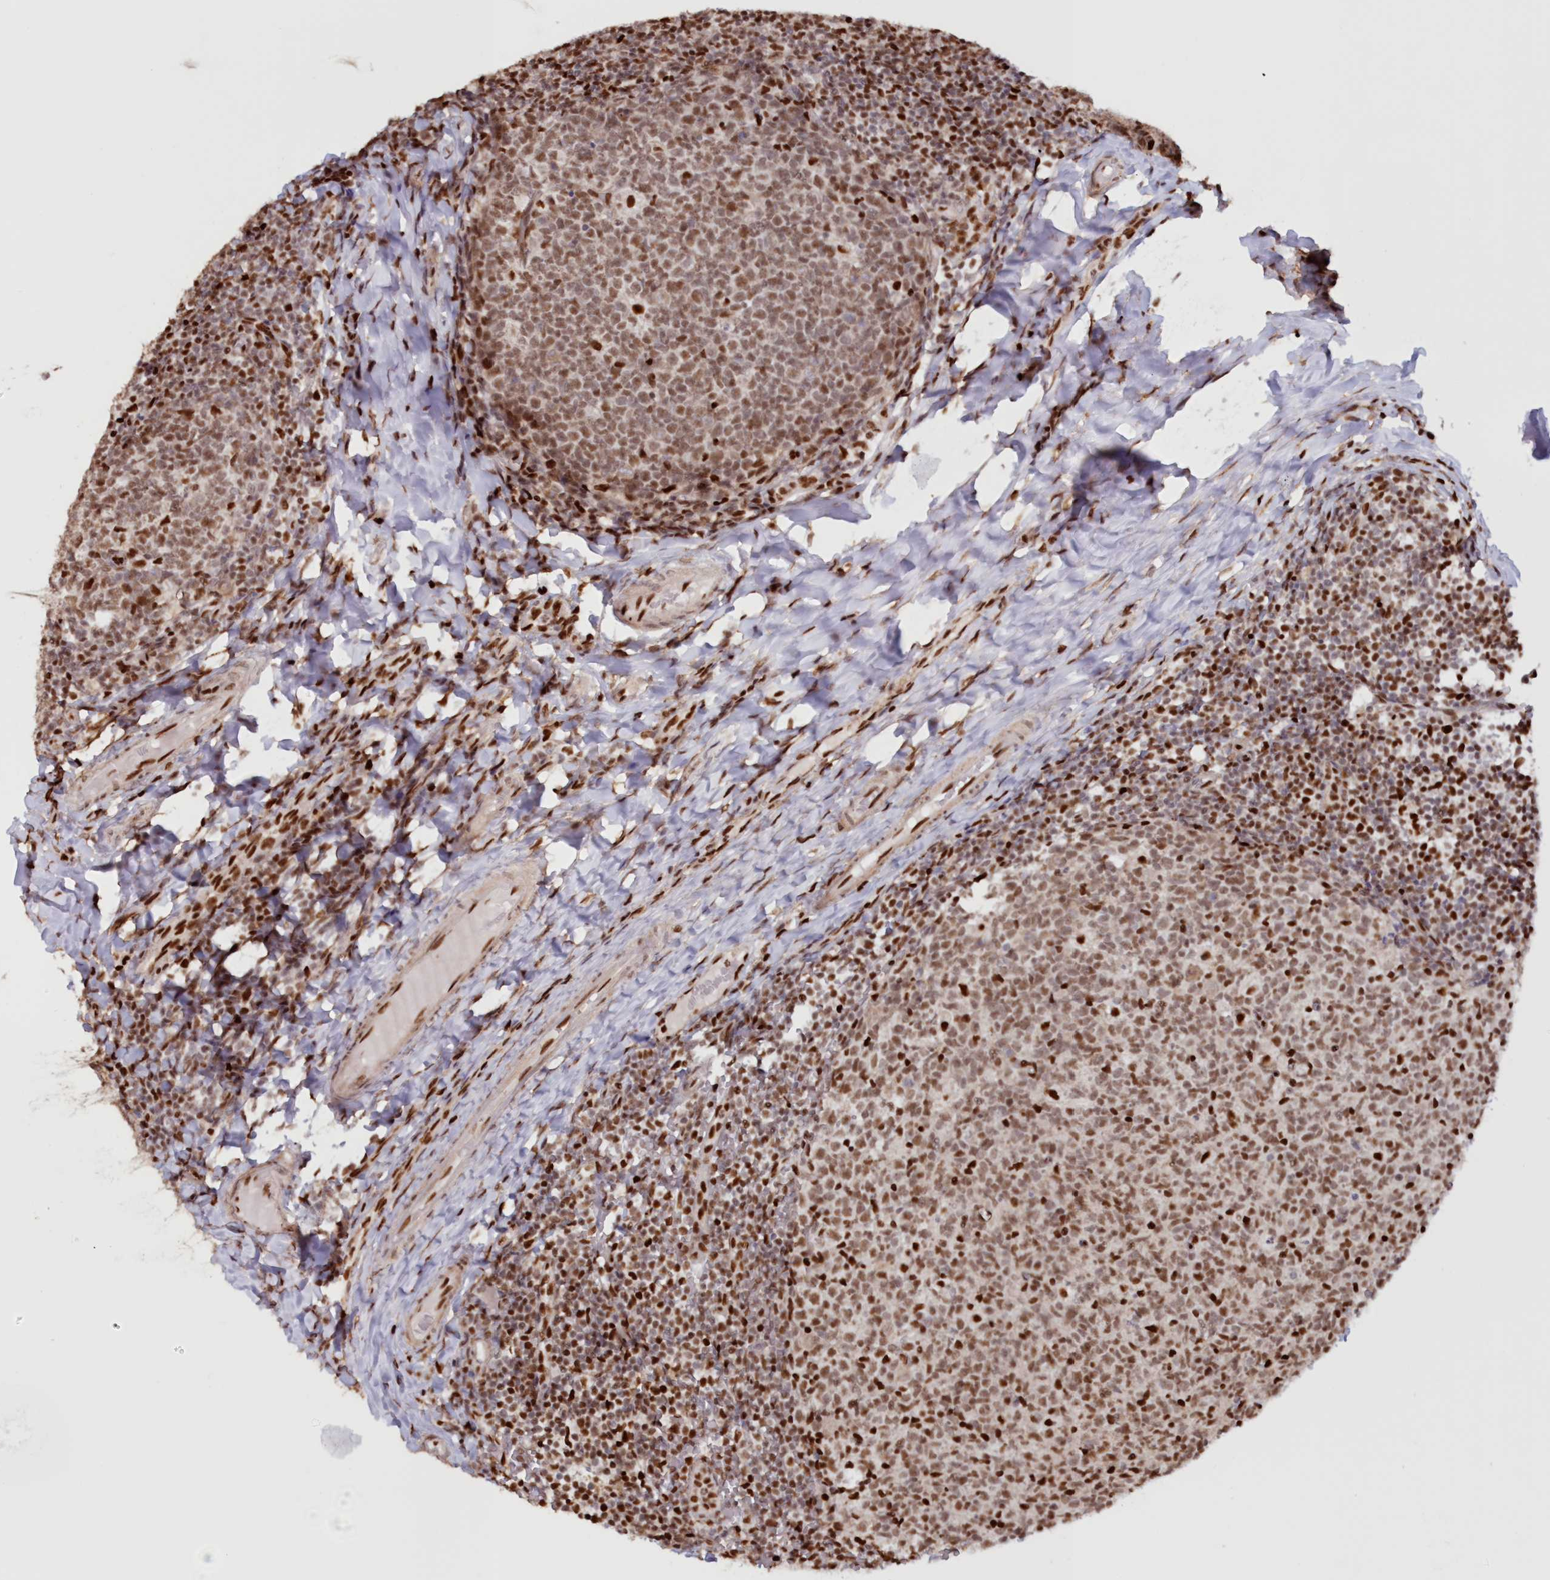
{"staining": {"intensity": "moderate", "quantity": ">75%", "location": "nuclear"}, "tissue": "tonsil", "cell_type": "Germinal center cells", "image_type": "normal", "snomed": [{"axis": "morphology", "description": "Normal tissue, NOS"}, {"axis": "topography", "description": "Tonsil"}], "caption": "Immunohistochemistry (DAB (3,3'-diaminobenzidine)) staining of unremarkable tonsil exhibits moderate nuclear protein staining in about >75% of germinal center cells.", "gene": "POLR2B", "patient": {"sex": "female", "age": 19}}